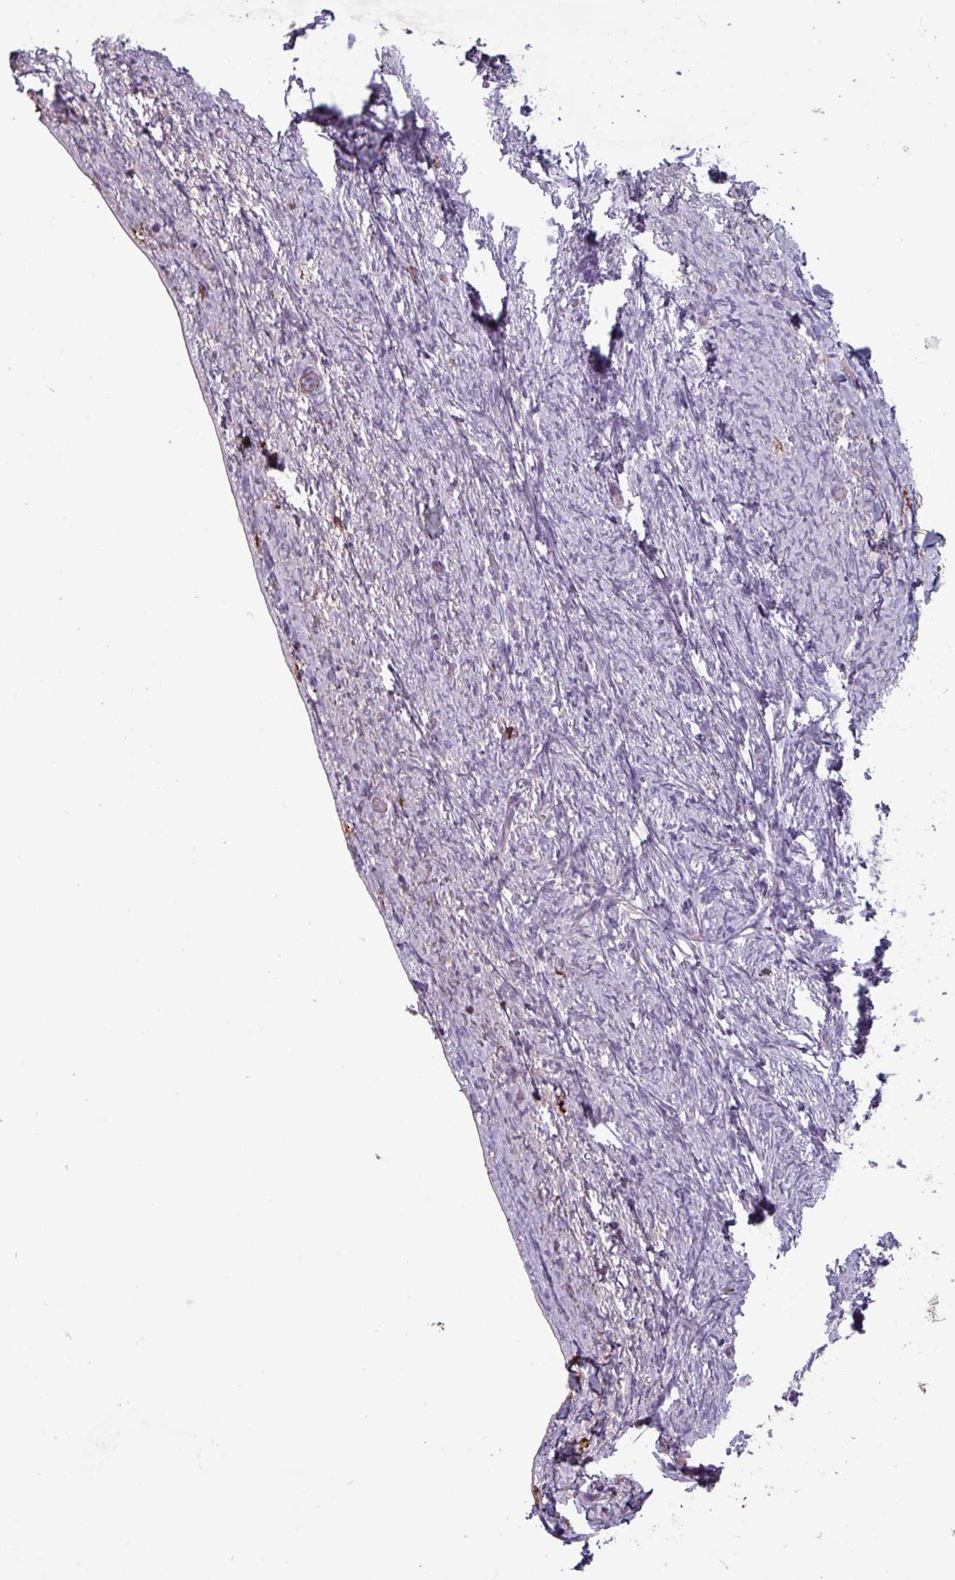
{"staining": {"intensity": "negative", "quantity": "none", "location": "none"}, "tissue": "ovary", "cell_type": "Ovarian stroma cells", "image_type": "normal", "snomed": [{"axis": "morphology", "description": "Normal tissue, NOS"}, {"axis": "topography", "description": "Ovary"}], "caption": "Immunohistochemical staining of benign human ovary displays no significant expression in ovarian stroma cells. (DAB (3,3'-diaminobenzidine) IHC visualized using brightfield microscopy, high magnification).", "gene": "CD8A", "patient": {"sex": "female", "age": 44}}